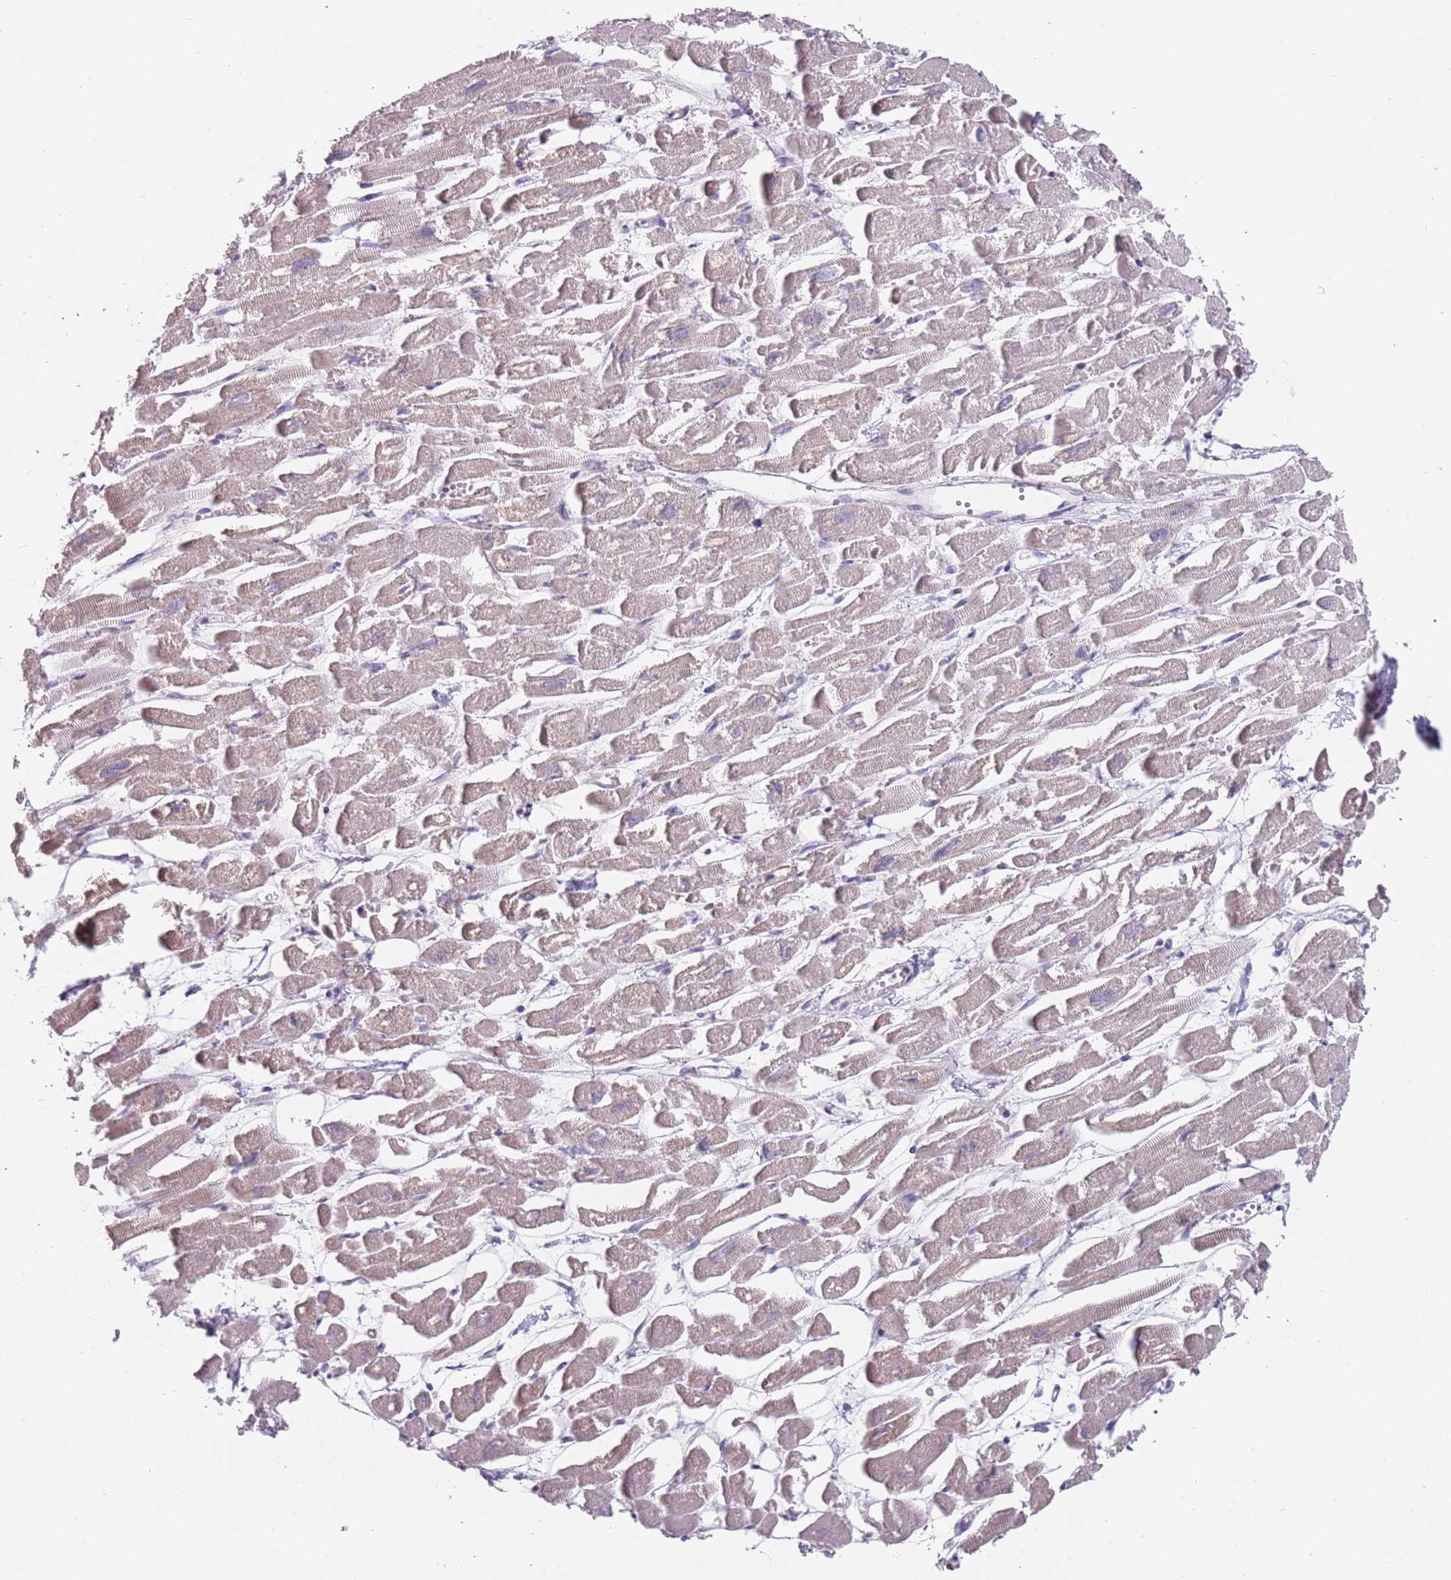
{"staining": {"intensity": "weak", "quantity": "25%-75%", "location": "cytoplasmic/membranous"}, "tissue": "heart muscle", "cell_type": "Cardiomyocytes", "image_type": "normal", "snomed": [{"axis": "morphology", "description": "Normal tissue, NOS"}, {"axis": "topography", "description": "Heart"}], "caption": "A brown stain highlights weak cytoplasmic/membranous staining of a protein in cardiomyocytes of benign heart muscle. (DAB (3,3'-diaminobenzidine) = brown stain, brightfield microscopy at high magnification).", "gene": "DDX4", "patient": {"sex": "male", "age": 54}}